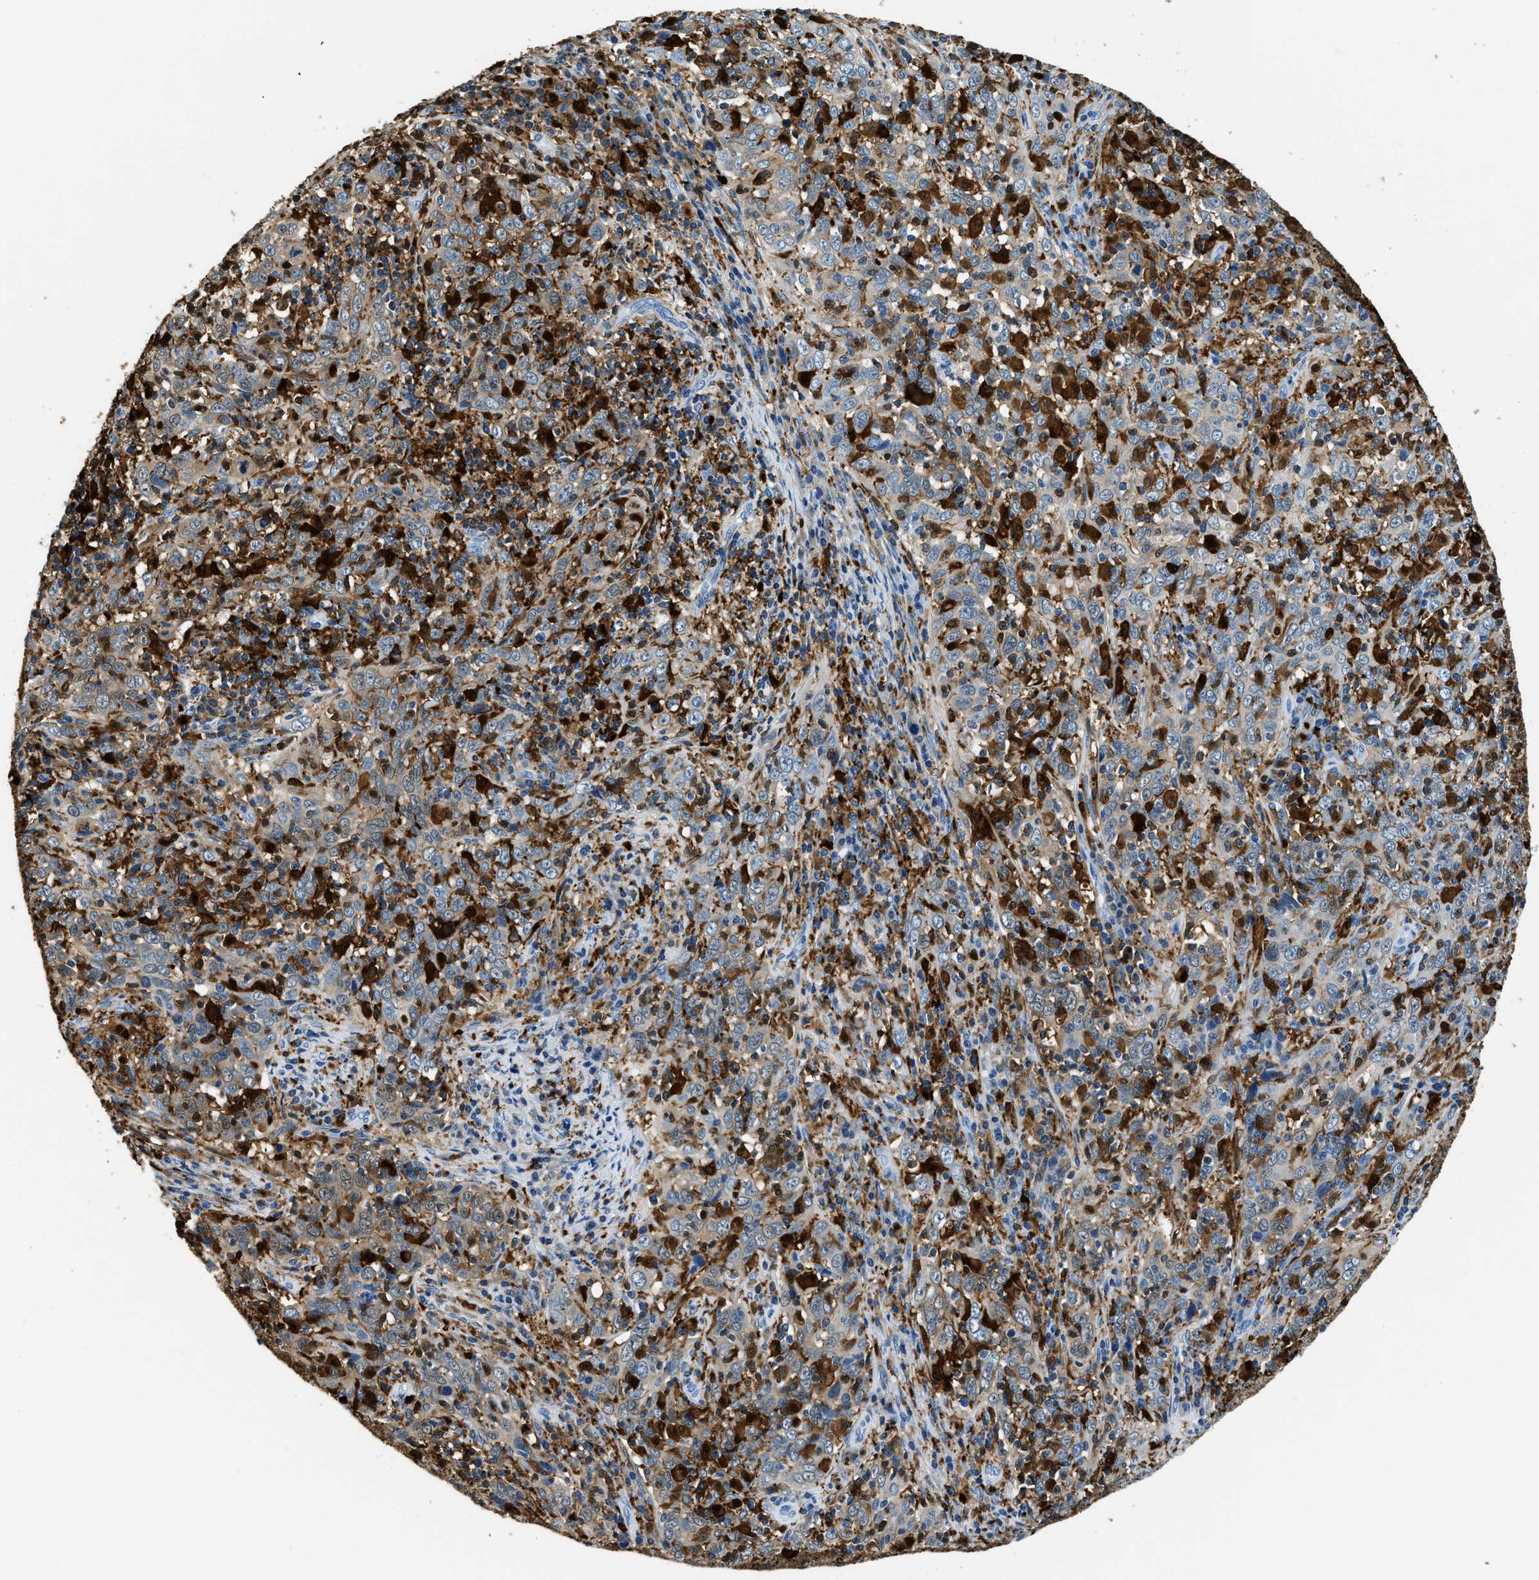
{"staining": {"intensity": "negative", "quantity": "none", "location": "none"}, "tissue": "cervical cancer", "cell_type": "Tumor cells", "image_type": "cancer", "snomed": [{"axis": "morphology", "description": "Squamous cell carcinoma, NOS"}, {"axis": "topography", "description": "Cervix"}], "caption": "This micrograph is of cervical squamous cell carcinoma stained with immunohistochemistry to label a protein in brown with the nuclei are counter-stained blue. There is no expression in tumor cells.", "gene": "CAPG", "patient": {"sex": "female", "age": 46}}